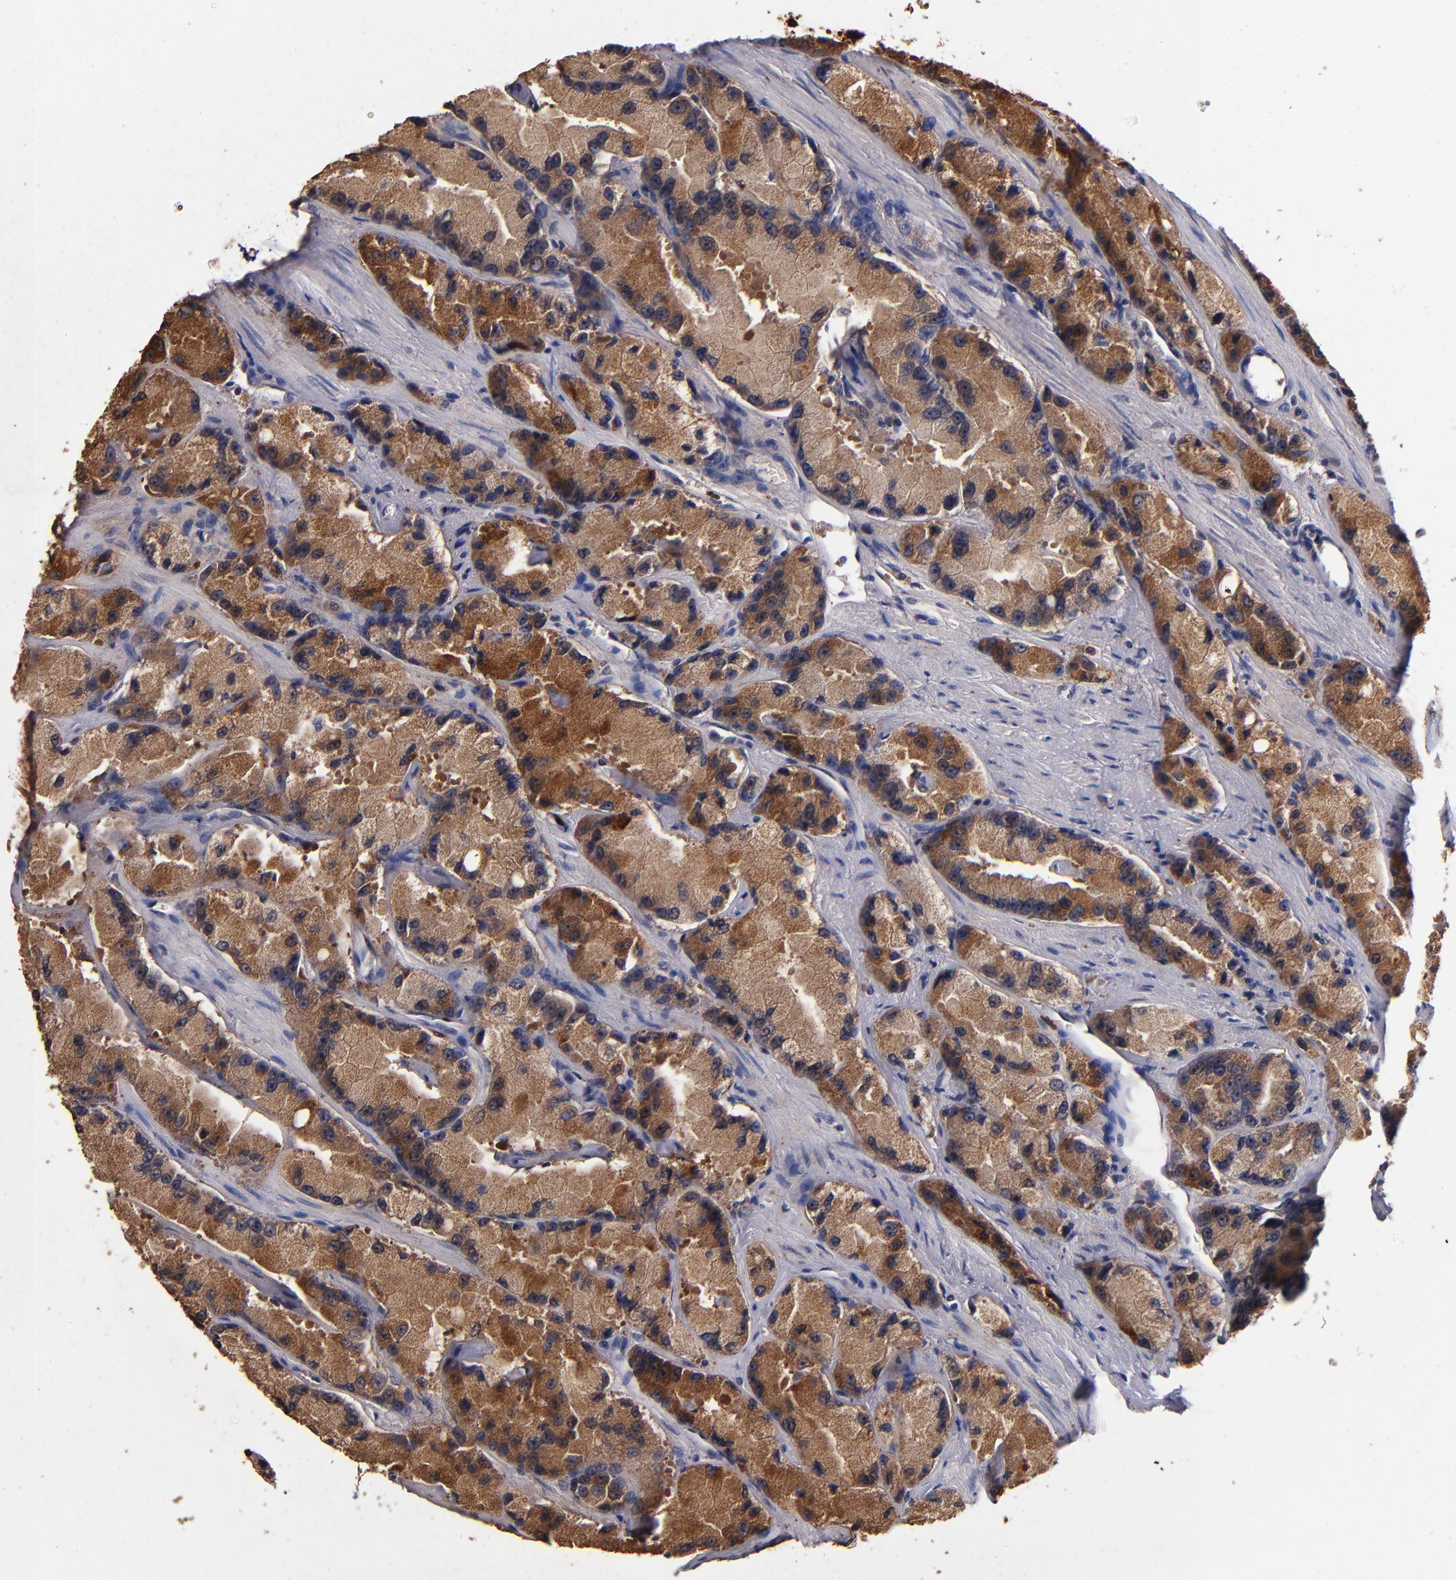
{"staining": {"intensity": "strong", "quantity": ">75%", "location": "cytoplasmic/membranous"}, "tissue": "prostate cancer", "cell_type": "Tumor cells", "image_type": "cancer", "snomed": [{"axis": "morphology", "description": "Adenocarcinoma, High grade"}, {"axis": "topography", "description": "Prostate"}], "caption": "Tumor cells show high levels of strong cytoplasmic/membranous positivity in approximately >75% of cells in human prostate cancer (high-grade adenocarcinoma).", "gene": "TTLL12", "patient": {"sex": "male", "age": 58}}